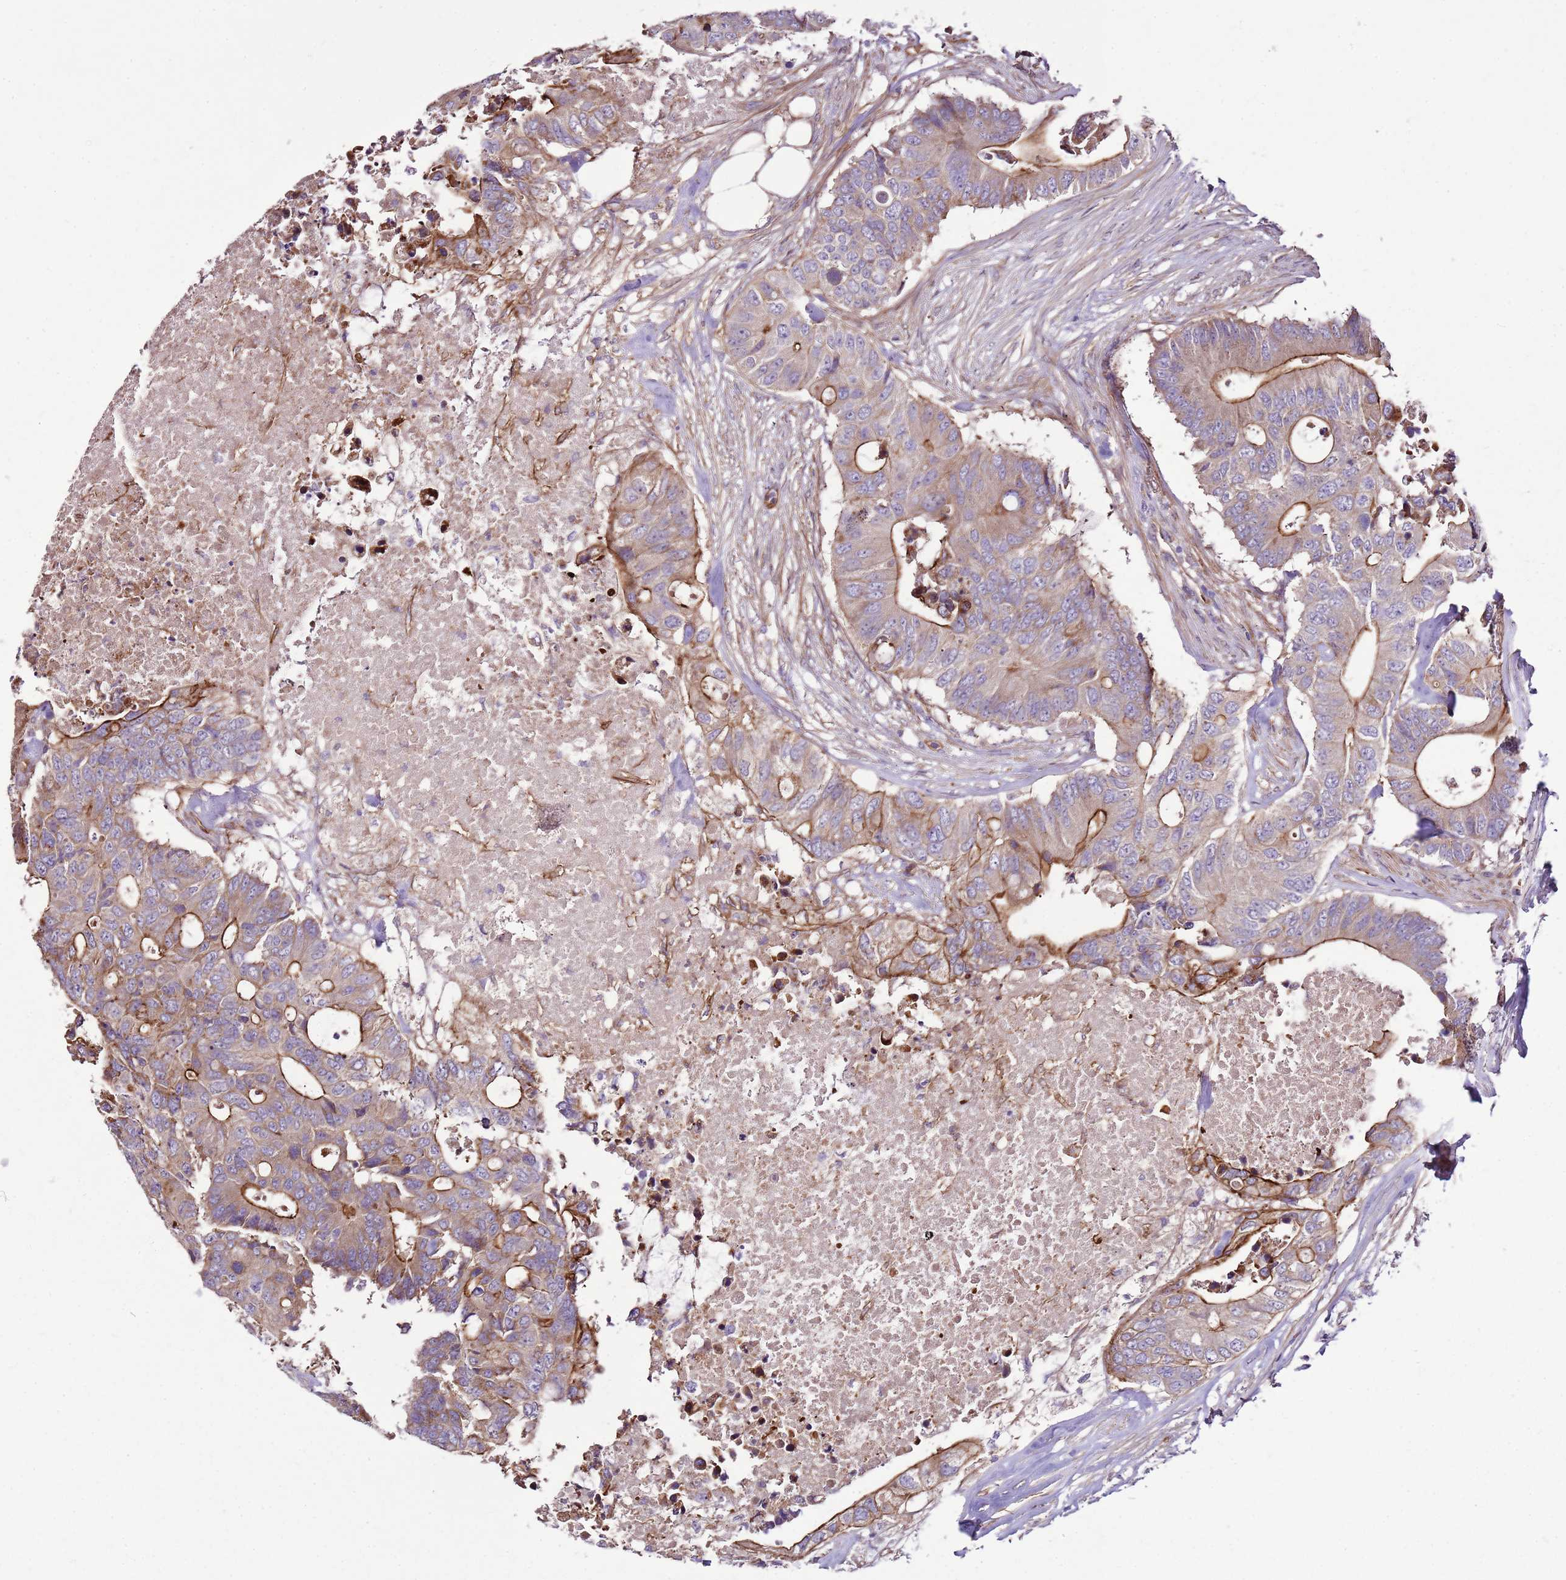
{"staining": {"intensity": "moderate", "quantity": "25%-75%", "location": "cytoplasmic/membranous"}, "tissue": "colorectal cancer", "cell_type": "Tumor cells", "image_type": "cancer", "snomed": [{"axis": "morphology", "description": "Adenocarcinoma, NOS"}, {"axis": "topography", "description": "Colon"}], "caption": "A photomicrograph of human colorectal adenocarcinoma stained for a protein demonstrates moderate cytoplasmic/membranous brown staining in tumor cells.", "gene": "ZNF827", "patient": {"sex": "male", "age": 71}}